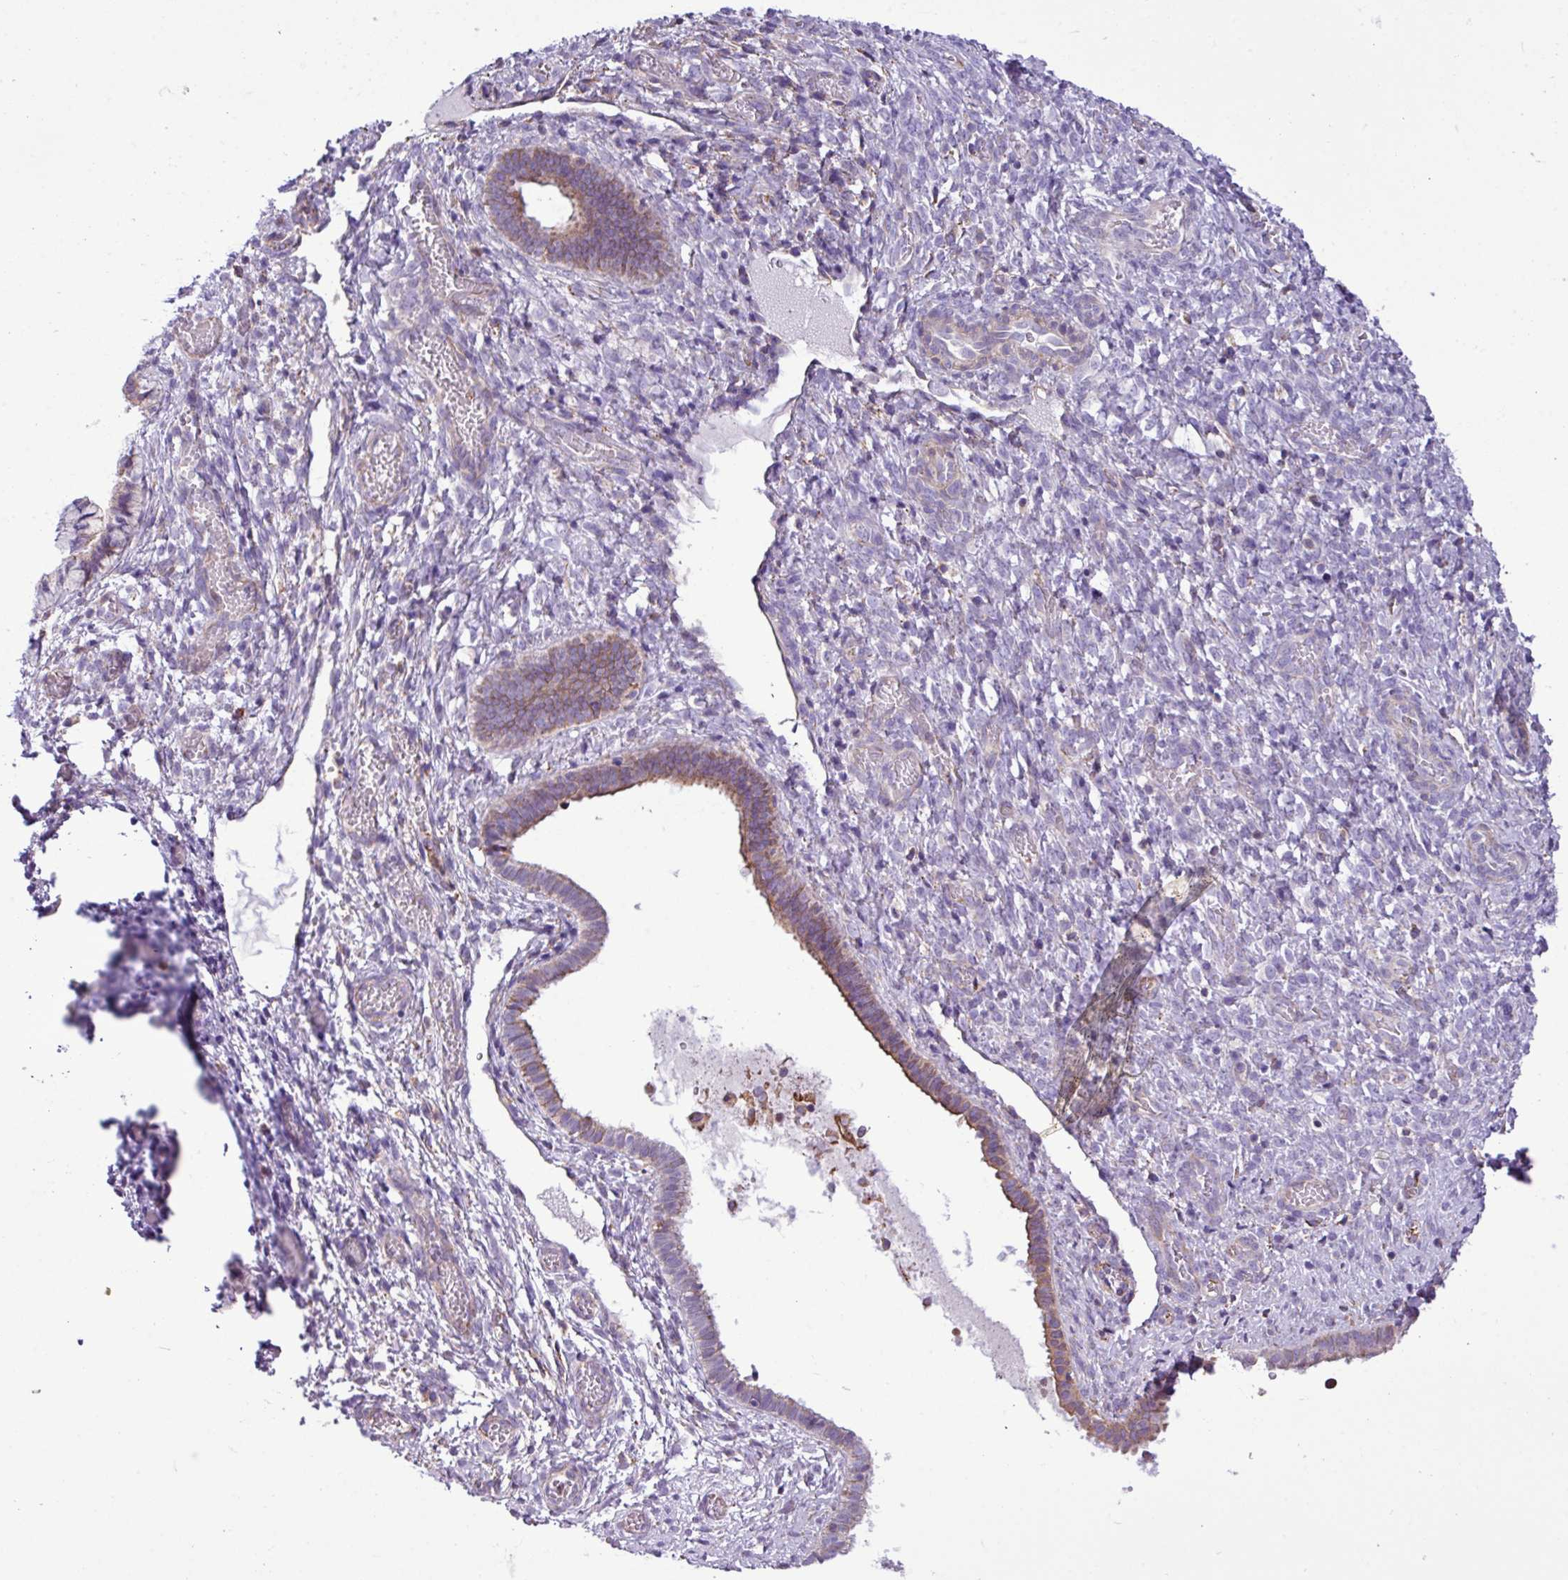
{"staining": {"intensity": "weak", "quantity": "25%-75%", "location": "cytoplasmic/membranous"}, "tissue": "cervical cancer", "cell_type": "Tumor cells", "image_type": "cancer", "snomed": [{"axis": "morphology", "description": "Squamous cell carcinoma, NOS"}, {"axis": "topography", "description": "Cervix"}], "caption": "IHC photomicrograph of neoplastic tissue: human cervical cancer (squamous cell carcinoma) stained using immunohistochemistry displays low levels of weak protein expression localized specifically in the cytoplasmic/membranous of tumor cells, appearing as a cytoplasmic/membranous brown color.", "gene": "ZSCAN5A", "patient": {"sex": "female", "age": 59}}